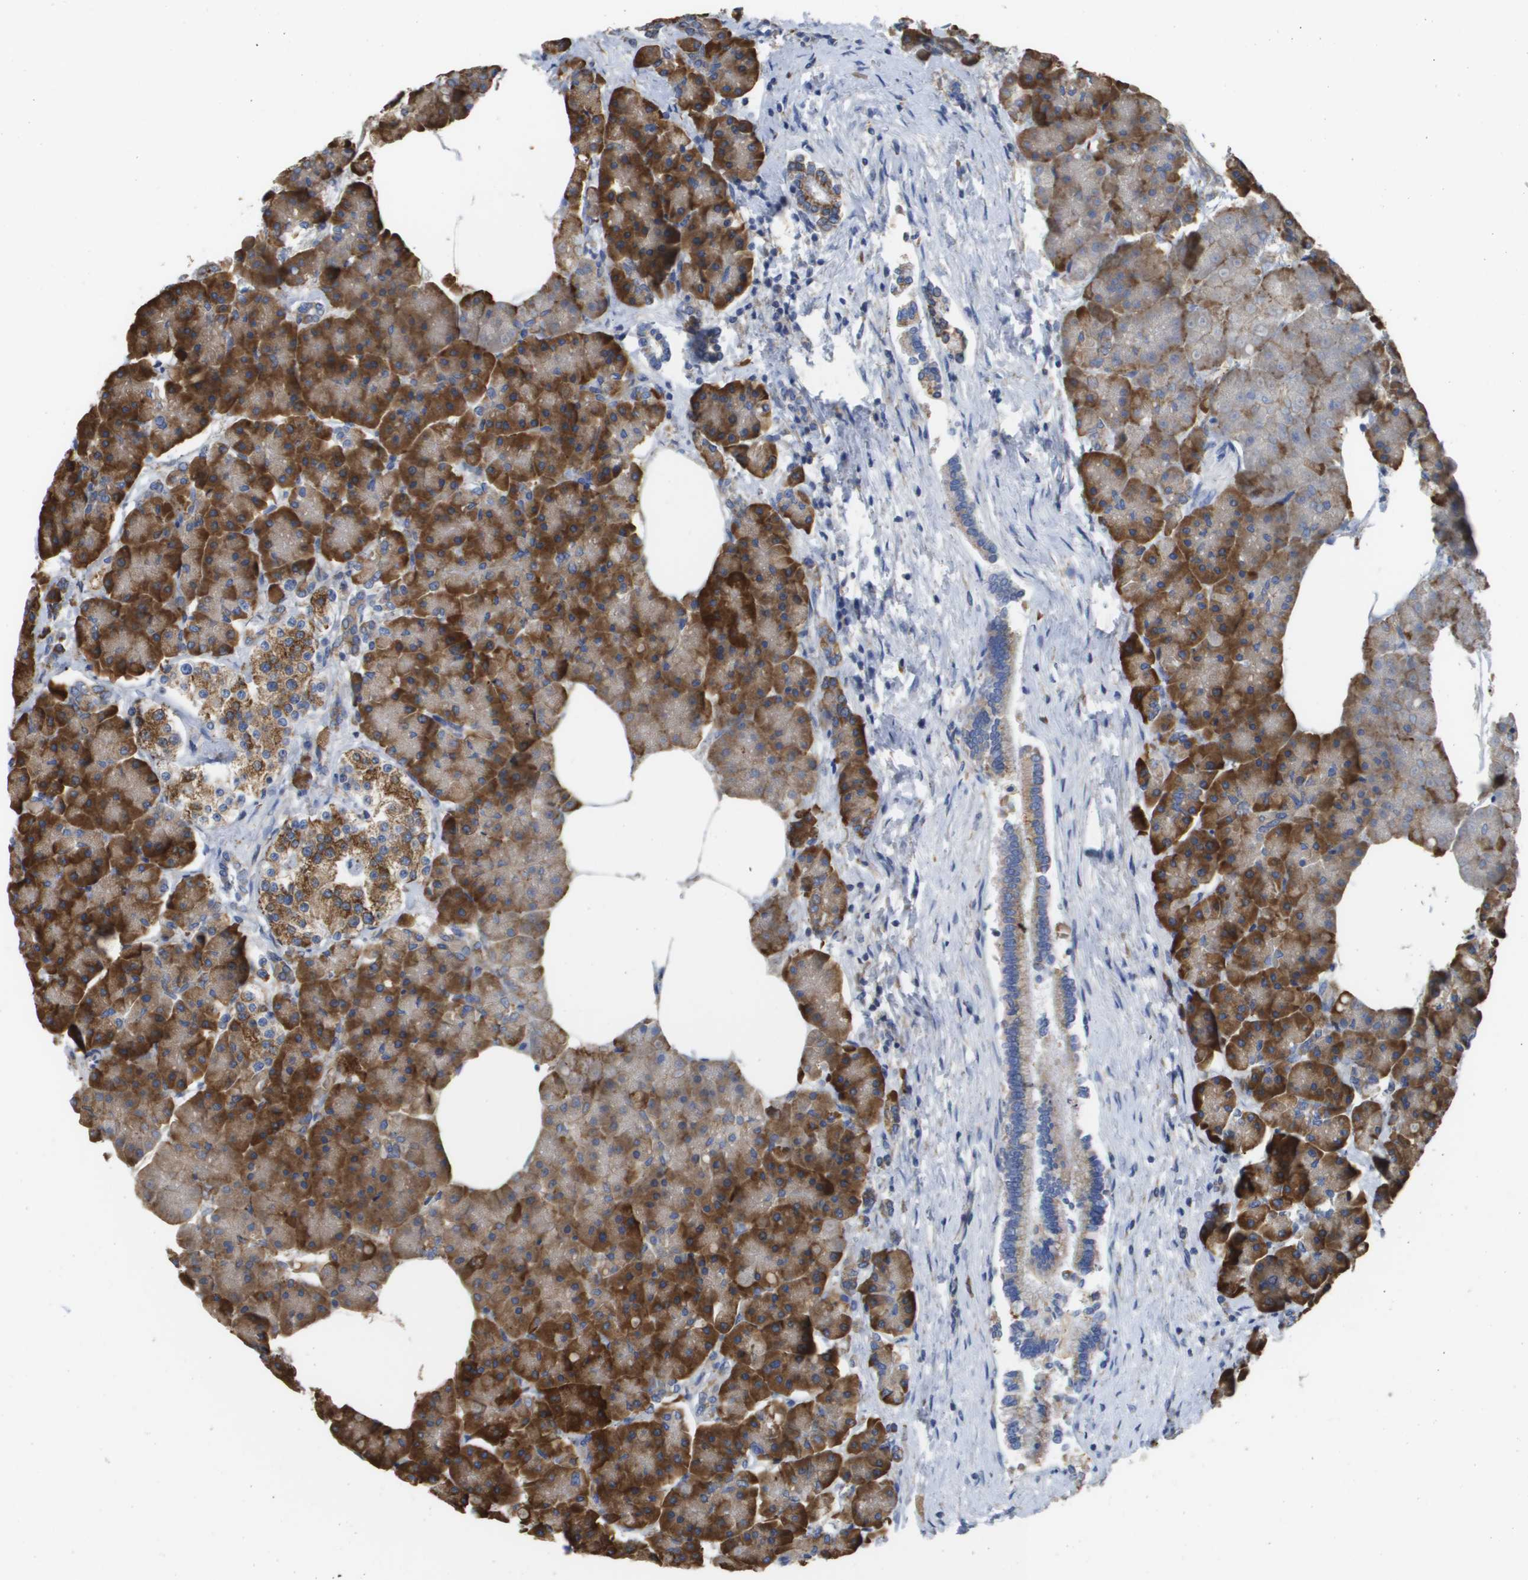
{"staining": {"intensity": "strong", "quantity": ">75%", "location": "cytoplasmic/membranous"}, "tissue": "pancreas", "cell_type": "Exocrine glandular cells", "image_type": "normal", "snomed": [{"axis": "morphology", "description": "Normal tissue, NOS"}, {"axis": "topography", "description": "Pancreas"}], "caption": "Protein positivity by immunohistochemistry demonstrates strong cytoplasmic/membranous positivity in about >75% of exocrine glandular cells in unremarkable pancreas. (brown staining indicates protein expression, while blue staining denotes nuclei).", "gene": "SDR42E1", "patient": {"sex": "female", "age": 70}}